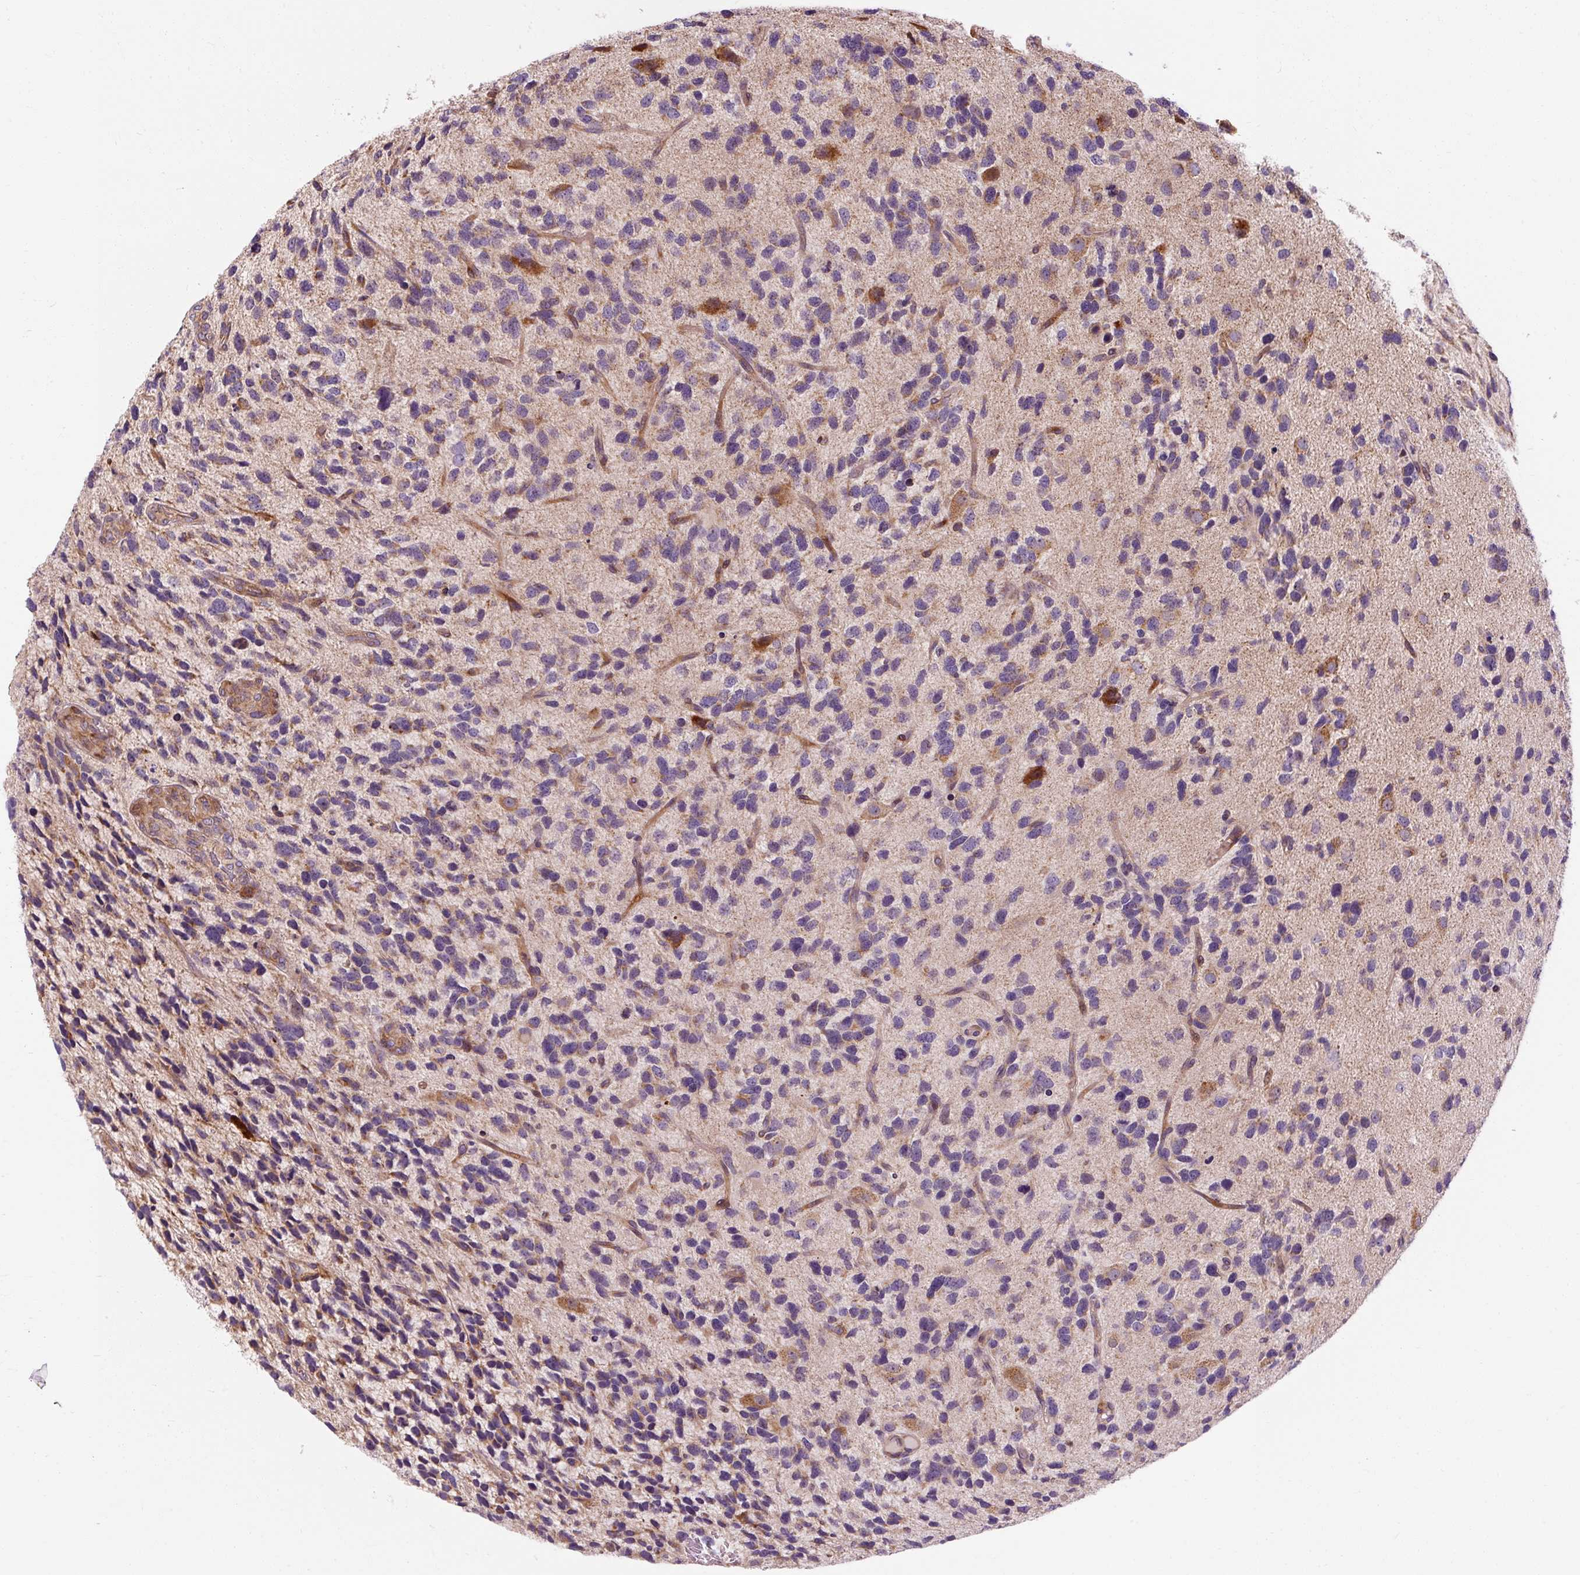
{"staining": {"intensity": "moderate", "quantity": "<25%", "location": "cytoplasmic/membranous"}, "tissue": "glioma", "cell_type": "Tumor cells", "image_type": "cancer", "snomed": [{"axis": "morphology", "description": "Glioma, malignant, High grade"}, {"axis": "topography", "description": "Brain"}], "caption": "Malignant glioma (high-grade) stained with a brown dye shows moderate cytoplasmic/membranous positive positivity in approximately <25% of tumor cells.", "gene": "PRSS48", "patient": {"sex": "female", "age": 58}}